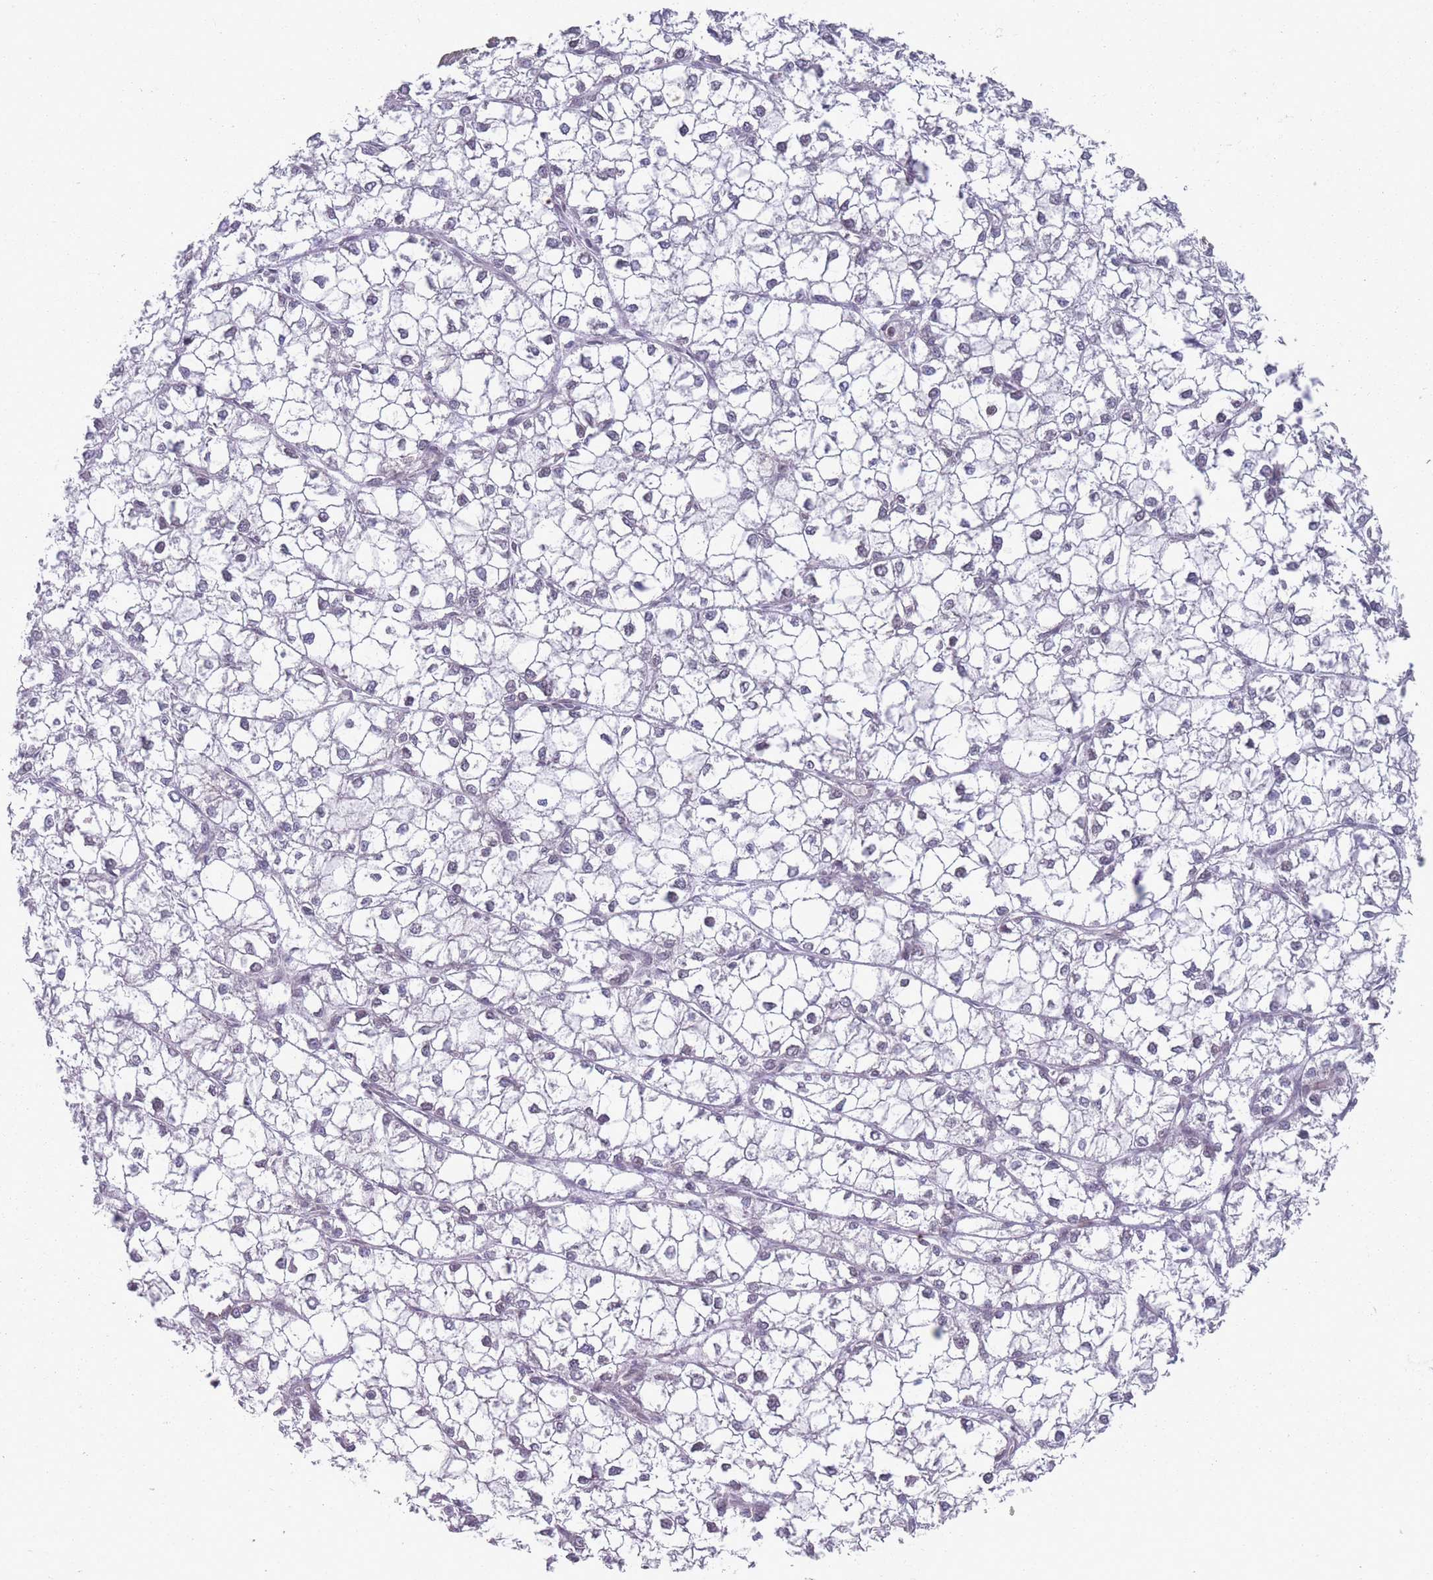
{"staining": {"intensity": "negative", "quantity": "none", "location": "none"}, "tissue": "liver cancer", "cell_type": "Tumor cells", "image_type": "cancer", "snomed": [{"axis": "morphology", "description": "Carcinoma, Hepatocellular, NOS"}, {"axis": "topography", "description": "Liver"}], "caption": "A photomicrograph of hepatocellular carcinoma (liver) stained for a protein exhibits no brown staining in tumor cells. (Brightfield microscopy of DAB immunohistochemistry (IHC) at high magnification).", "gene": "VRK2", "patient": {"sex": "female", "age": 43}}